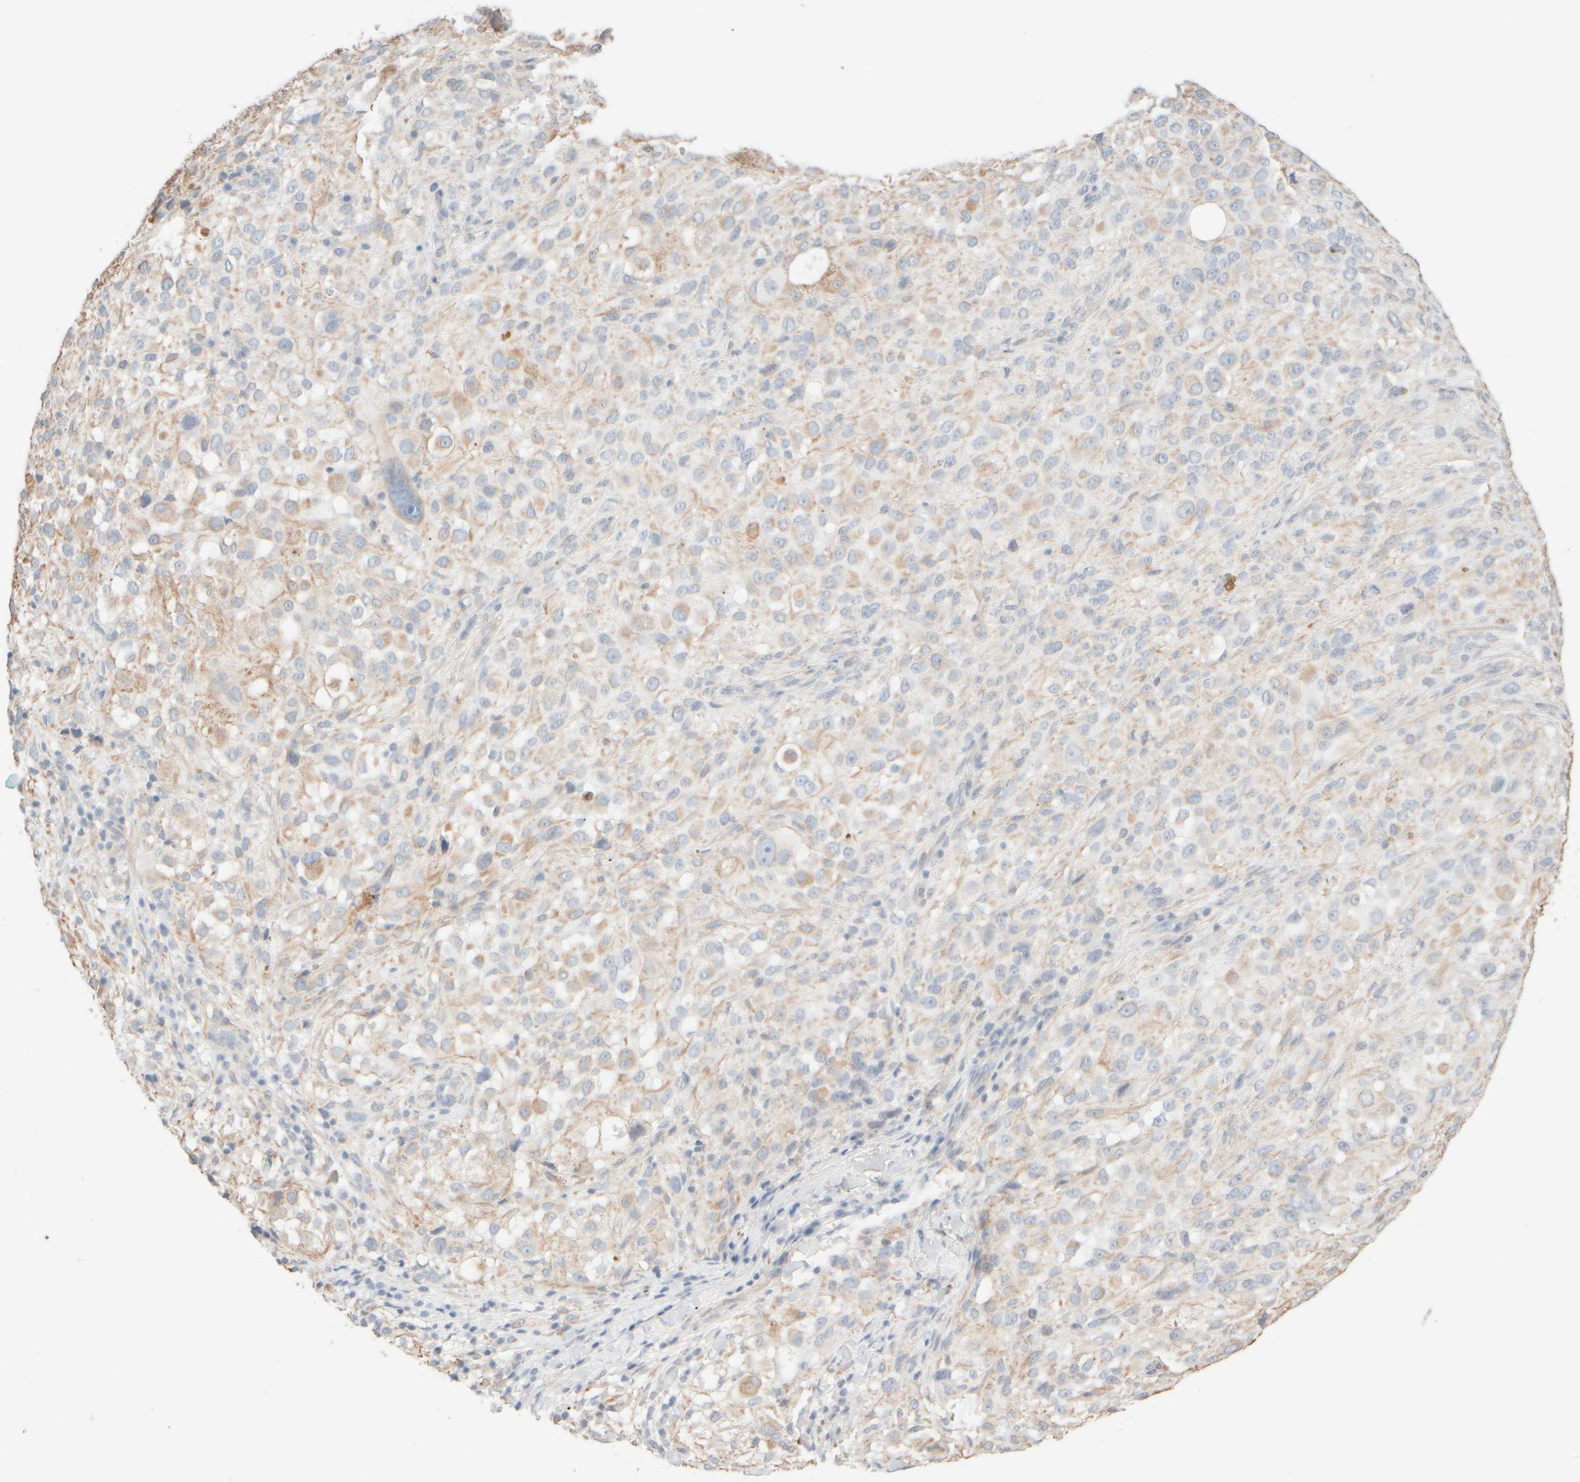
{"staining": {"intensity": "weak", "quantity": "25%-75%", "location": "cytoplasmic/membranous"}, "tissue": "melanoma", "cell_type": "Tumor cells", "image_type": "cancer", "snomed": [{"axis": "morphology", "description": "Necrosis, NOS"}, {"axis": "morphology", "description": "Malignant melanoma, NOS"}, {"axis": "topography", "description": "Skin"}], "caption": "Melanoma stained for a protein reveals weak cytoplasmic/membranous positivity in tumor cells.", "gene": "KRT15", "patient": {"sex": "female", "age": 87}}